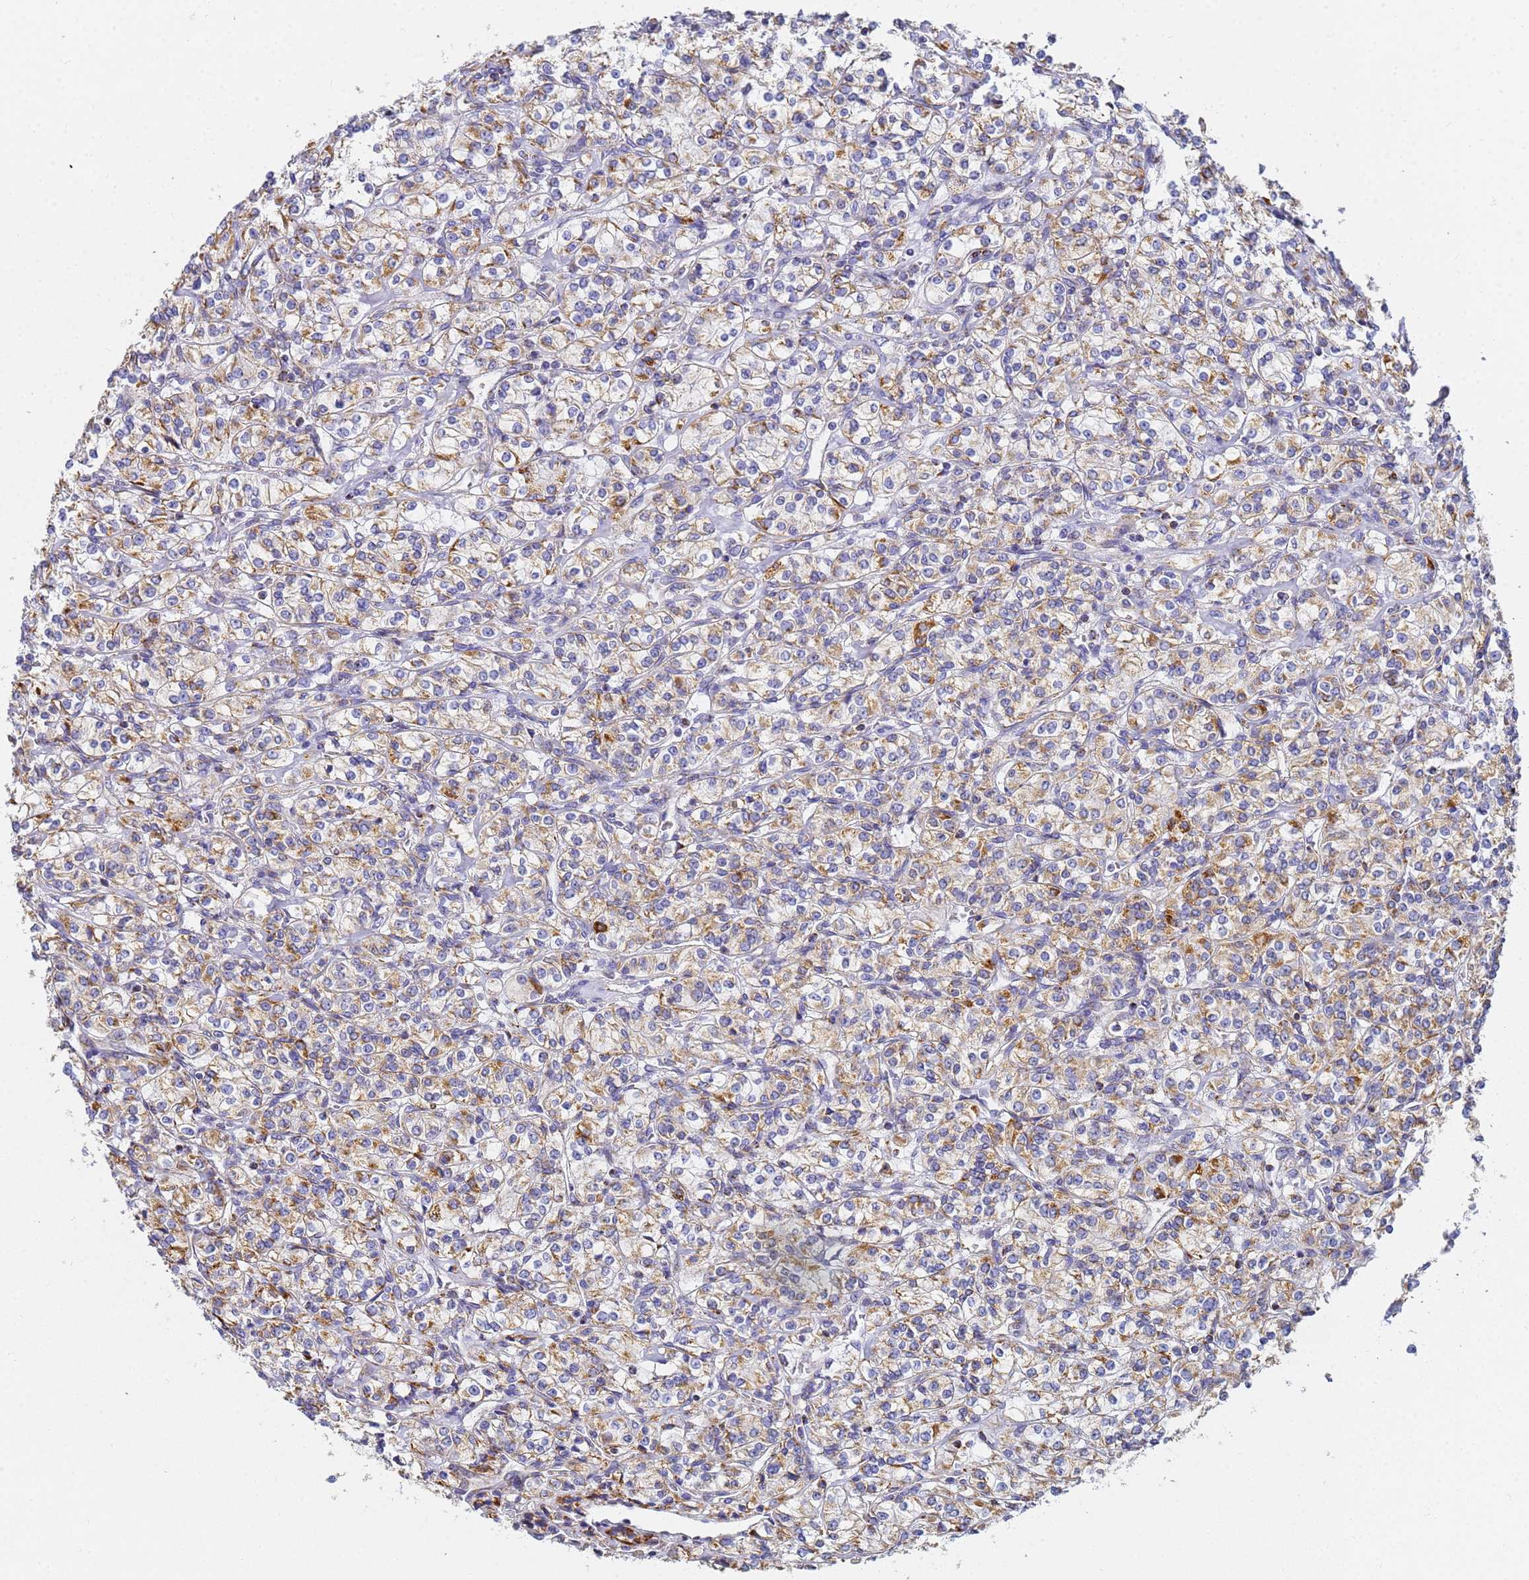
{"staining": {"intensity": "moderate", "quantity": ">75%", "location": "cytoplasmic/membranous"}, "tissue": "renal cancer", "cell_type": "Tumor cells", "image_type": "cancer", "snomed": [{"axis": "morphology", "description": "Adenocarcinoma, NOS"}, {"axis": "topography", "description": "Kidney"}], "caption": "Immunohistochemical staining of human renal cancer demonstrates medium levels of moderate cytoplasmic/membranous protein staining in about >75% of tumor cells.", "gene": "CNIH4", "patient": {"sex": "male", "age": 77}}